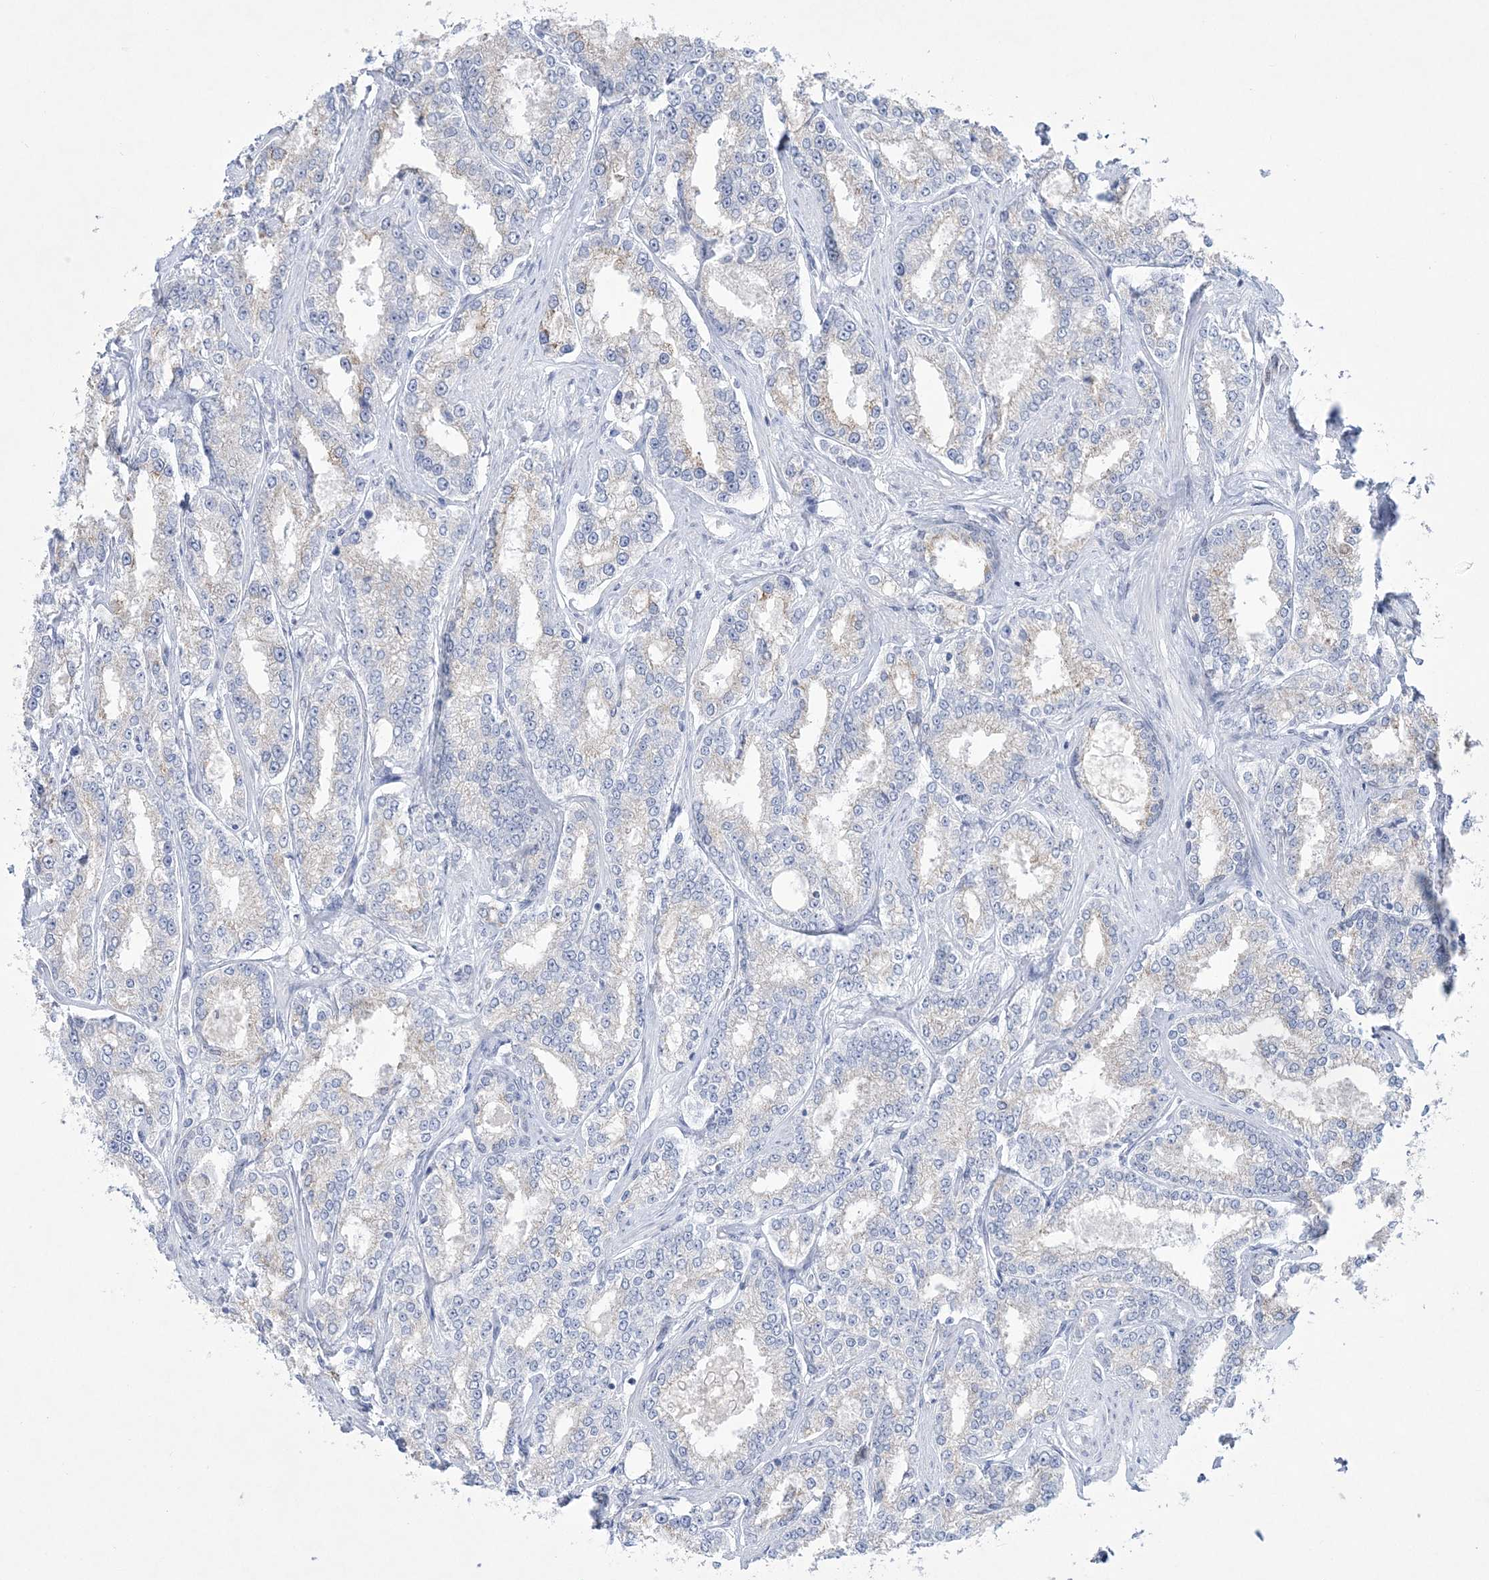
{"staining": {"intensity": "negative", "quantity": "none", "location": "none"}, "tissue": "prostate cancer", "cell_type": "Tumor cells", "image_type": "cancer", "snomed": [{"axis": "morphology", "description": "Normal tissue, NOS"}, {"axis": "morphology", "description": "Adenocarcinoma, High grade"}, {"axis": "topography", "description": "Prostate"}], "caption": "Immunohistochemical staining of human prostate cancer (high-grade adenocarcinoma) exhibits no significant expression in tumor cells. (DAB immunohistochemistry (IHC) visualized using brightfield microscopy, high magnification).", "gene": "WDR27", "patient": {"sex": "male", "age": 83}}